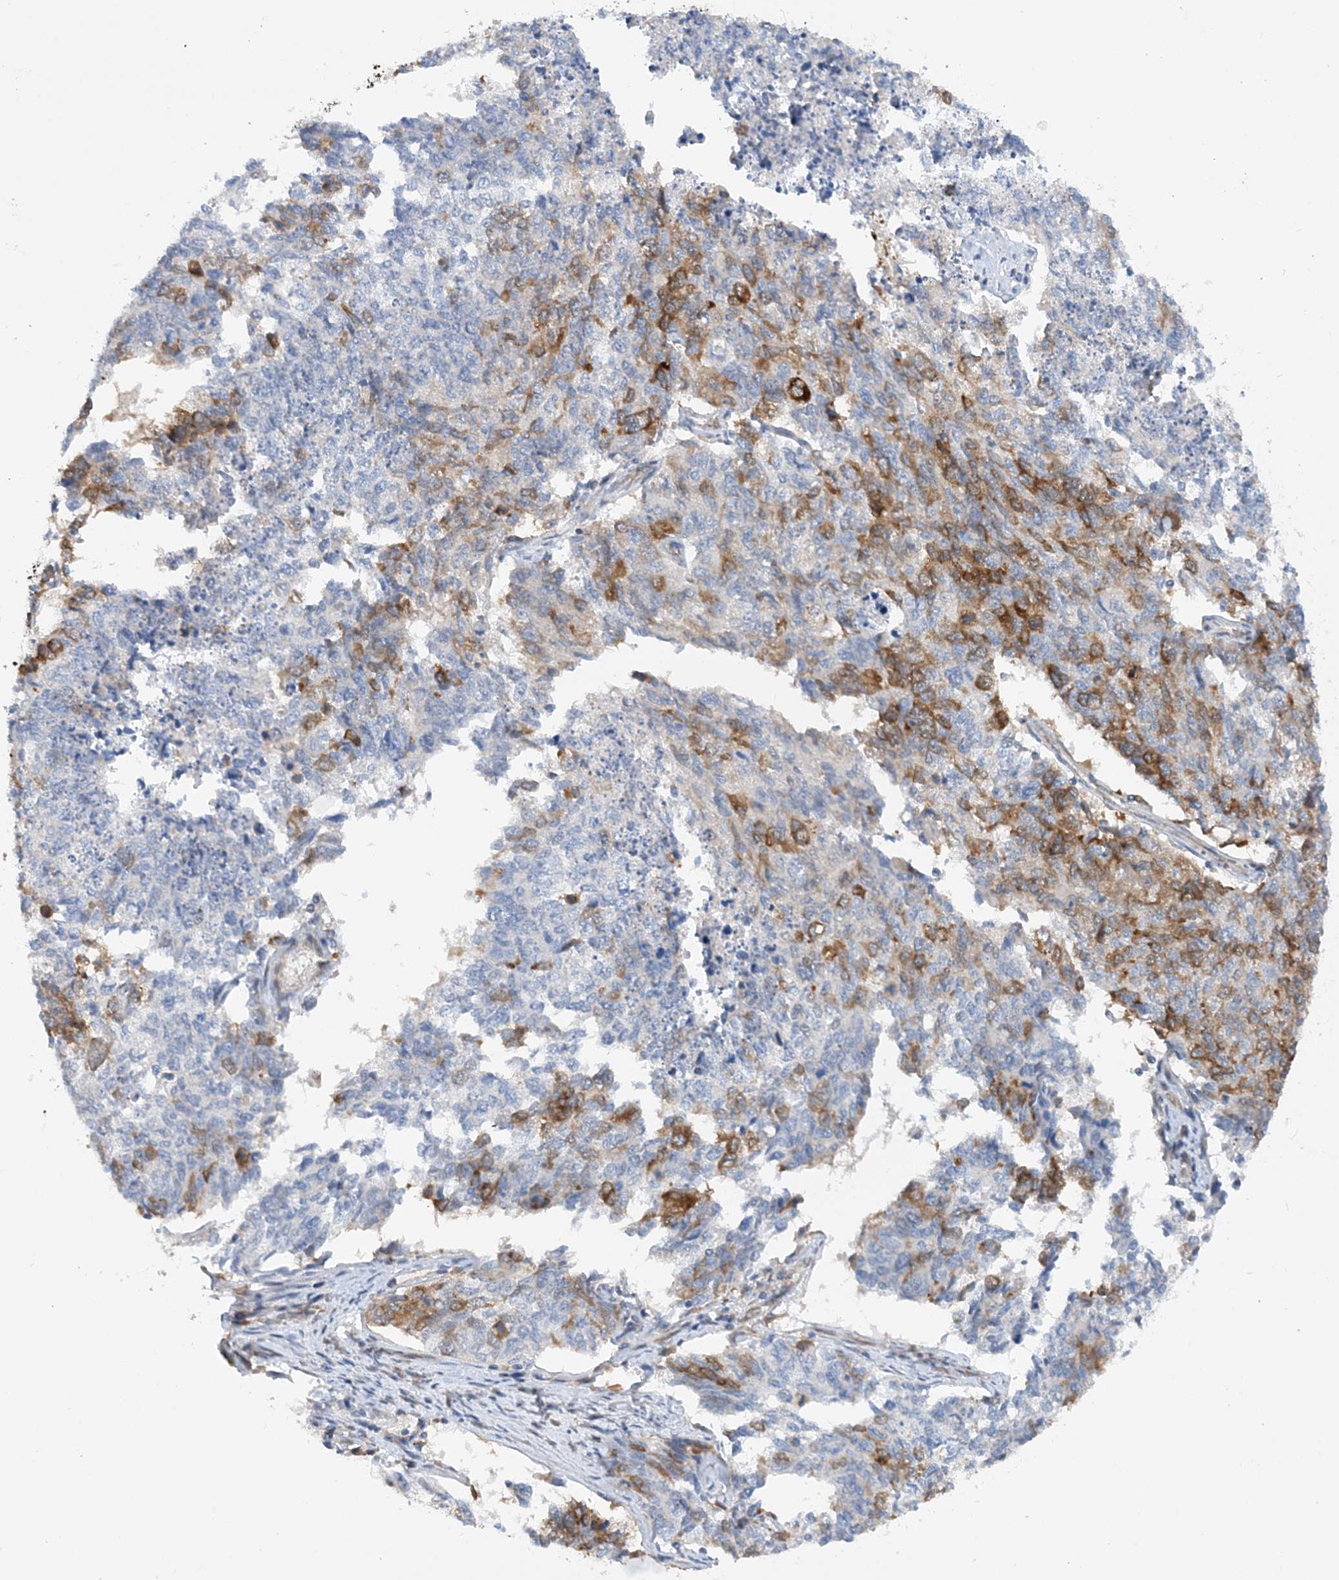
{"staining": {"intensity": "moderate", "quantity": "25%-75%", "location": "cytoplasmic/membranous"}, "tissue": "cervical cancer", "cell_type": "Tumor cells", "image_type": "cancer", "snomed": [{"axis": "morphology", "description": "Squamous cell carcinoma, NOS"}, {"axis": "topography", "description": "Cervix"}], "caption": "This is an image of immunohistochemistry staining of cervical cancer, which shows moderate positivity in the cytoplasmic/membranous of tumor cells.", "gene": "LARP4B", "patient": {"sex": "female", "age": 63}}